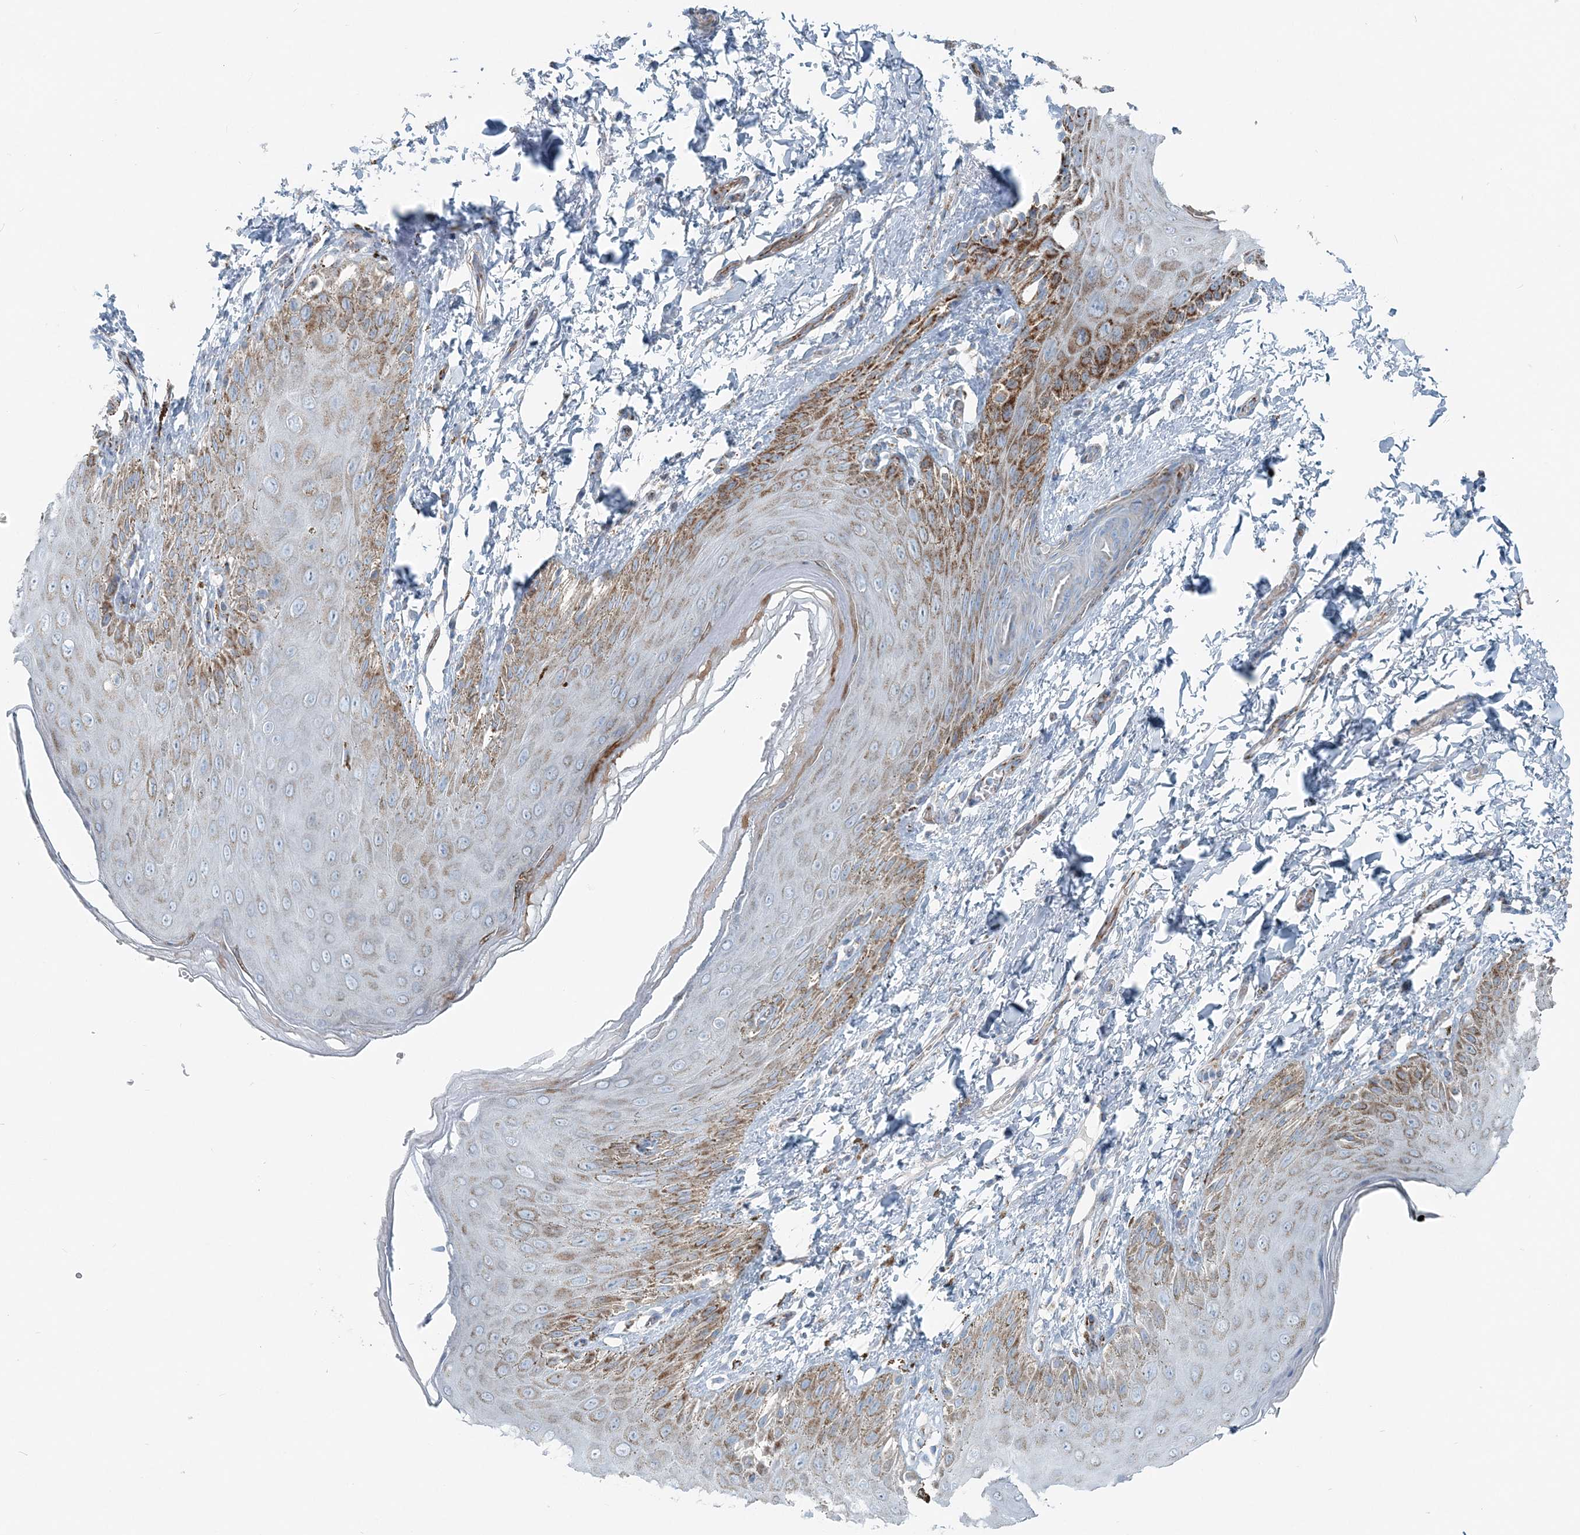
{"staining": {"intensity": "strong", "quantity": "25%-75%", "location": "cytoplasmic/membranous"}, "tissue": "skin", "cell_type": "Epidermal cells", "image_type": "normal", "snomed": [{"axis": "morphology", "description": "Normal tissue, NOS"}, {"axis": "topography", "description": "Anal"}], "caption": "Epidermal cells exhibit high levels of strong cytoplasmic/membranous positivity in approximately 25%-75% of cells in unremarkable human skin. The protein of interest is shown in brown color, while the nuclei are stained blue.", "gene": "INTU", "patient": {"sex": "male", "age": 44}}